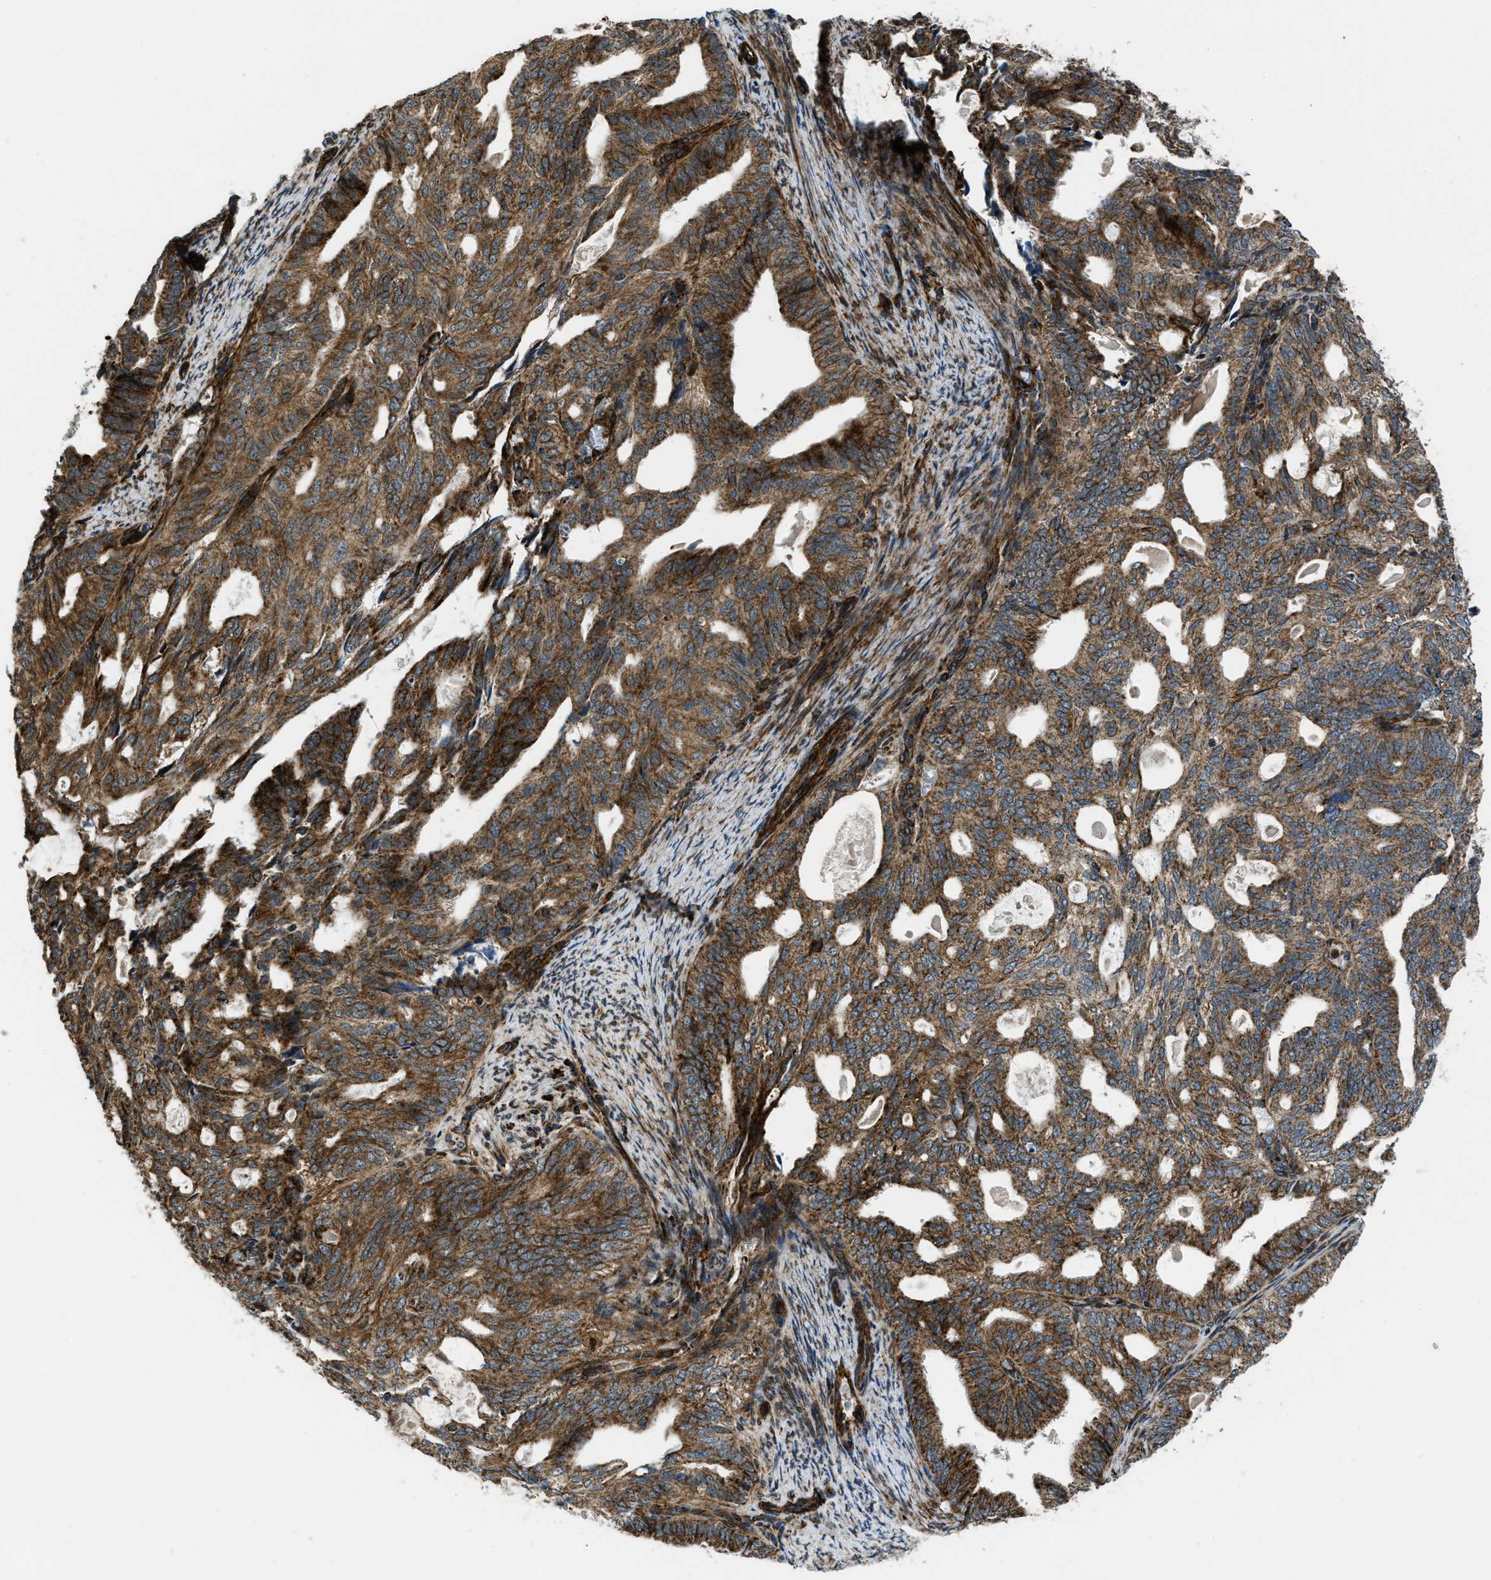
{"staining": {"intensity": "strong", "quantity": ">75%", "location": "cytoplasmic/membranous"}, "tissue": "endometrial cancer", "cell_type": "Tumor cells", "image_type": "cancer", "snomed": [{"axis": "morphology", "description": "Adenocarcinoma, NOS"}, {"axis": "topography", "description": "Endometrium"}], "caption": "An immunohistochemistry photomicrograph of tumor tissue is shown. Protein staining in brown highlights strong cytoplasmic/membranous positivity in endometrial adenocarcinoma within tumor cells.", "gene": "GSDME", "patient": {"sex": "female", "age": 58}}